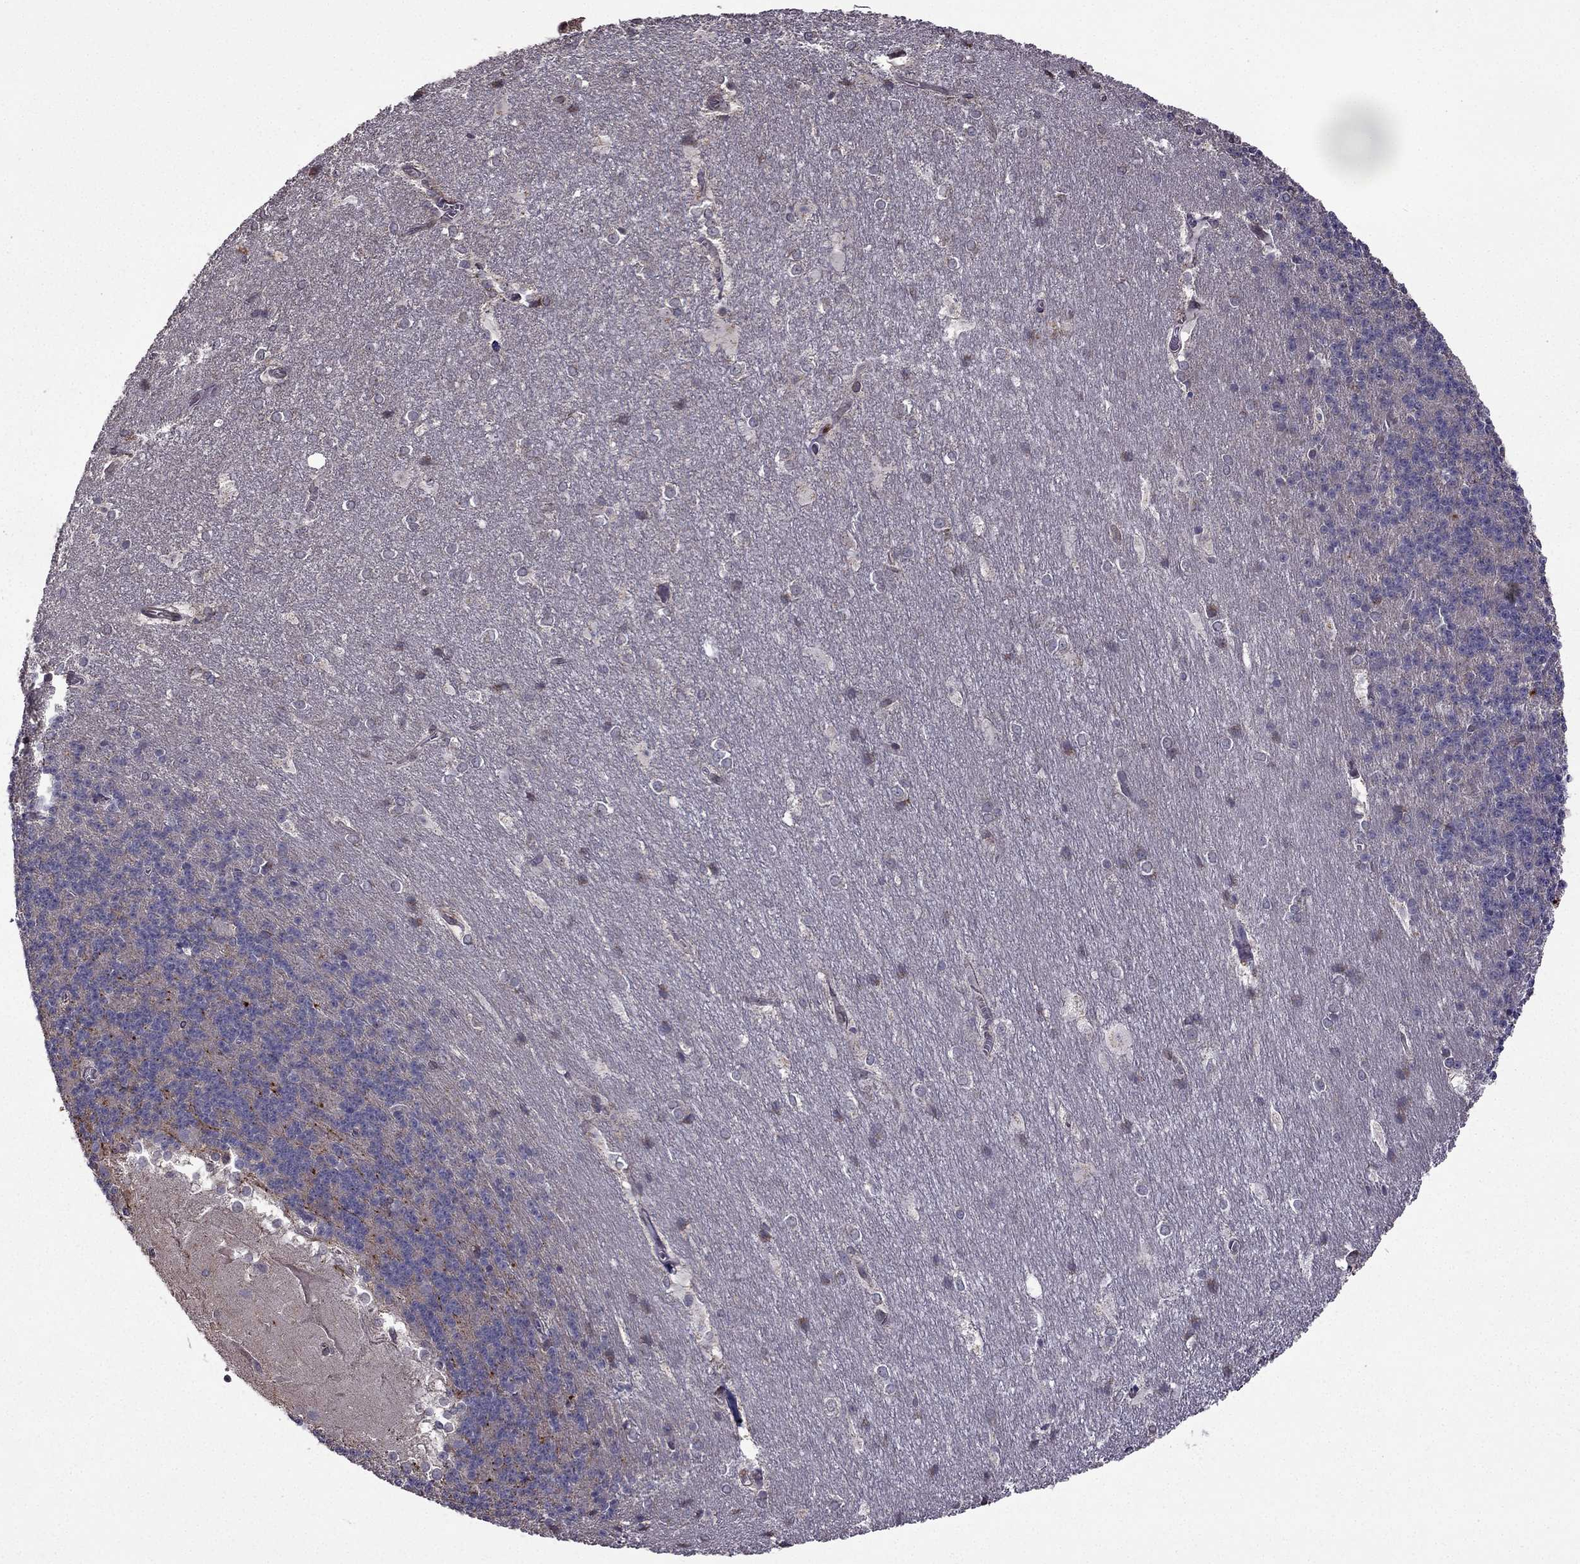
{"staining": {"intensity": "negative", "quantity": "none", "location": "none"}, "tissue": "cerebellum", "cell_type": "Cells in granular layer", "image_type": "normal", "snomed": [{"axis": "morphology", "description": "Normal tissue, NOS"}, {"axis": "topography", "description": "Cerebellum"}], "caption": "Immunohistochemistry (IHC) micrograph of benign cerebellum stained for a protein (brown), which exhibits no positivity in cells in granular layer. The staining was performed using DAB (3,3'-diaminobenzidine) to visualize the protein expression in brown, while the nuclei were stained in blue with hematoxylin (Magnification: 20x).", "gene": "IKBIP", "patient": {"sex": "female", "age": 19}}